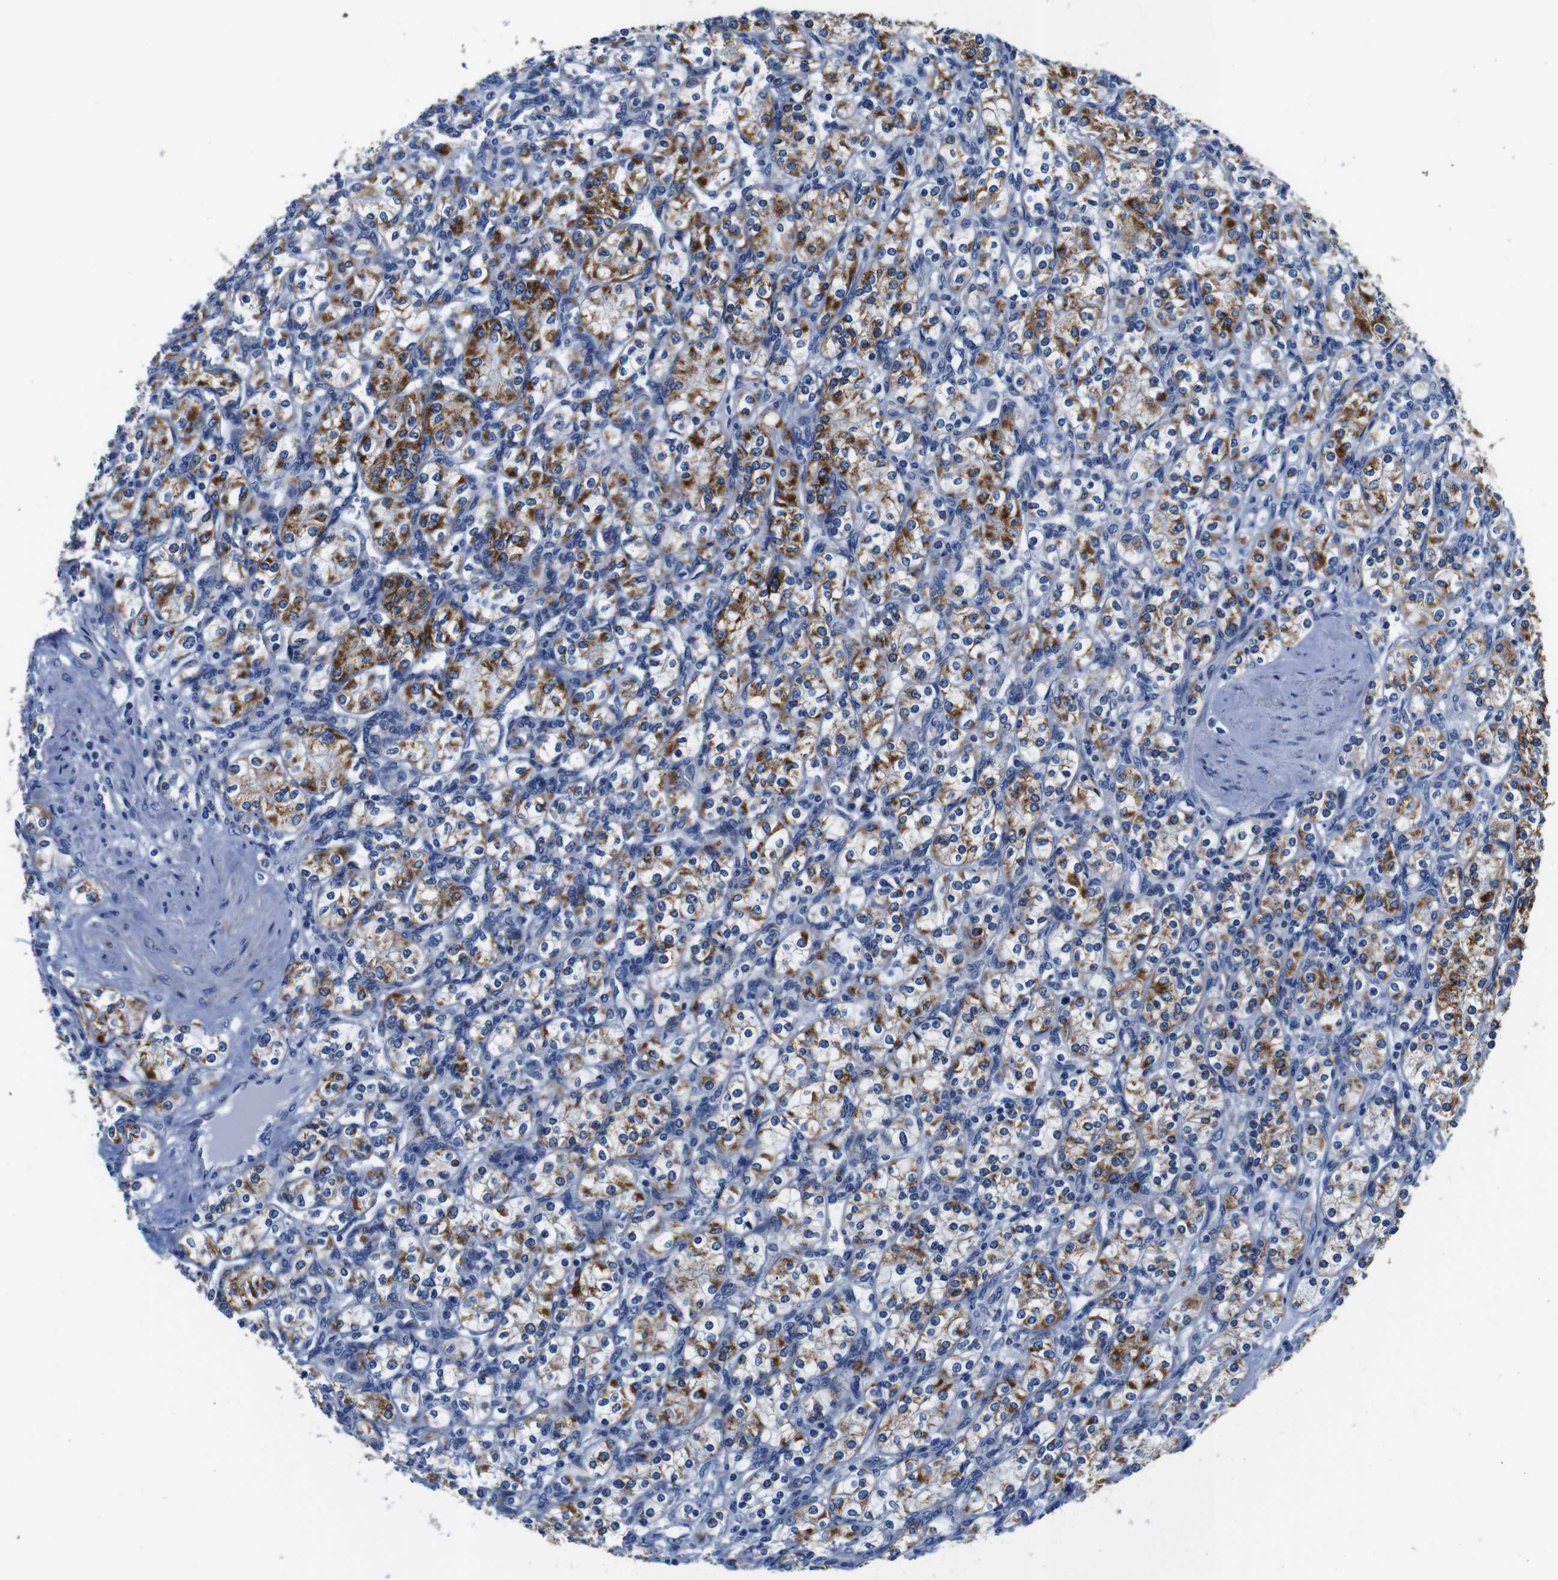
{"staining": {"intensity": "moderate", "quantity": ">75%", "location": "cytoplasmic/membranous"}, "tissue": "renal cancer", "cell_type": "Tumor cells", "image_type": "cancer", "snomed": [{"axis": "morphology", "description": "Adenocarcinoma, NOS"}, {"axis": "topography", "description": "Kidney"}], "caption": "Immunohistochemistry of renal cancer (adenocarcinoma) shows medium levels of moderate cytoplasmic/membranous expression in approximately >75% of tumor cells.", "gene": "SNX19", "patient": {"sex": "male", "age": 77}}